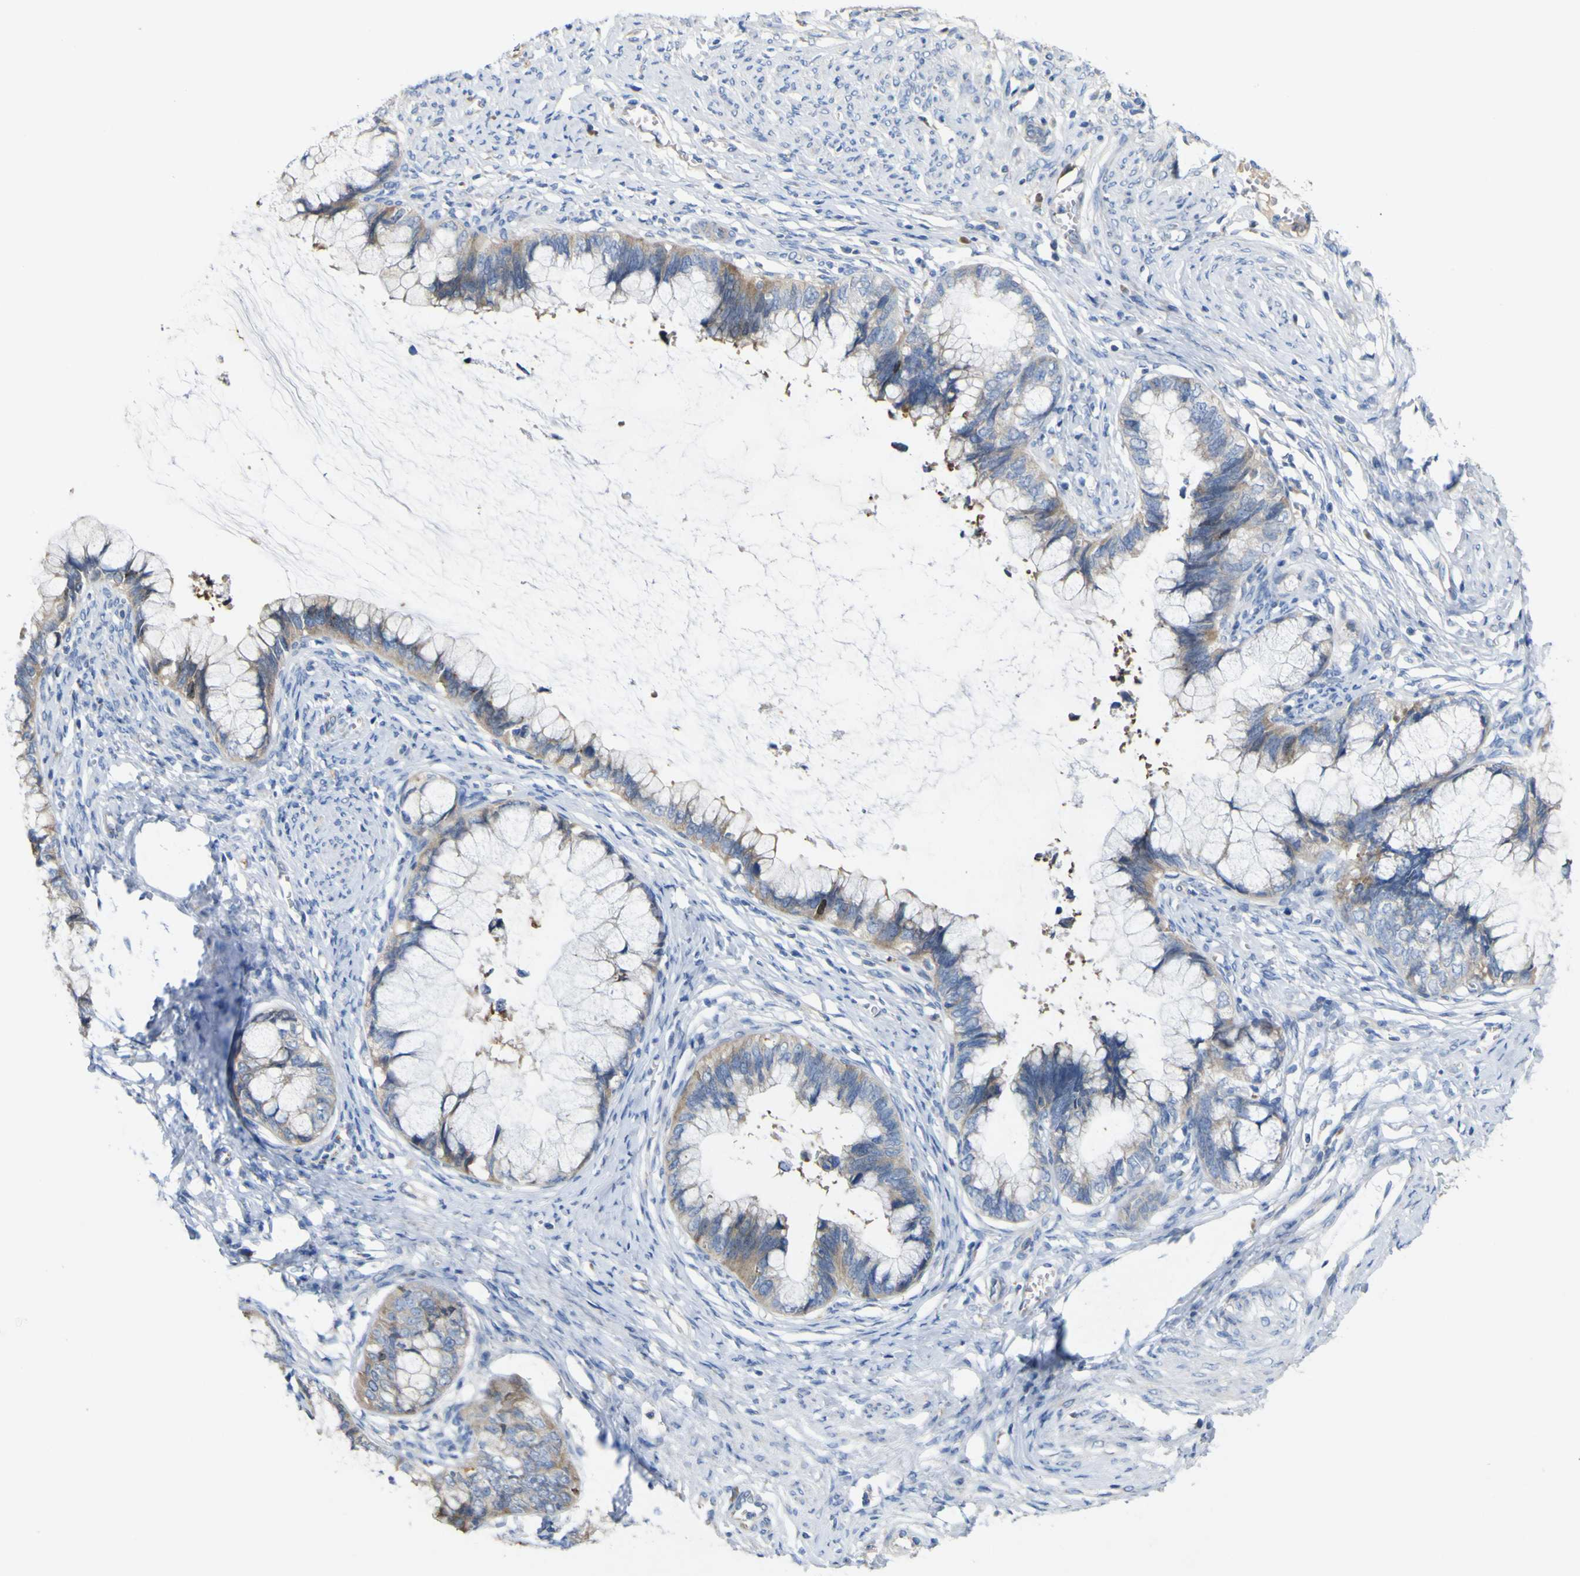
{"staining": {"intensity": "weak", "quantity": "<25%", "location": "cytoplasmic/membranous"}, "tissue": "cervical cancer", "cell_type": "Tumor cells", "image_type": "cancer", "snomed": [{"axis": "morphology", "description": "Adenocarcinoma, NOS"}, {"axis": "topography", "description": "Cervix"}], "caption": "Immunohistochemistry (IHC) photomicrograph of cervical cancer stained for a protein (brown), which reveals no expression in tumor cells. (DAB (3,3'-diaminobenzidine) immunohistochemistry visualized using brightfield microscopy, high magnification).", "gene": "MYEOV", "patient": {"sex": "female", "age": 44}}